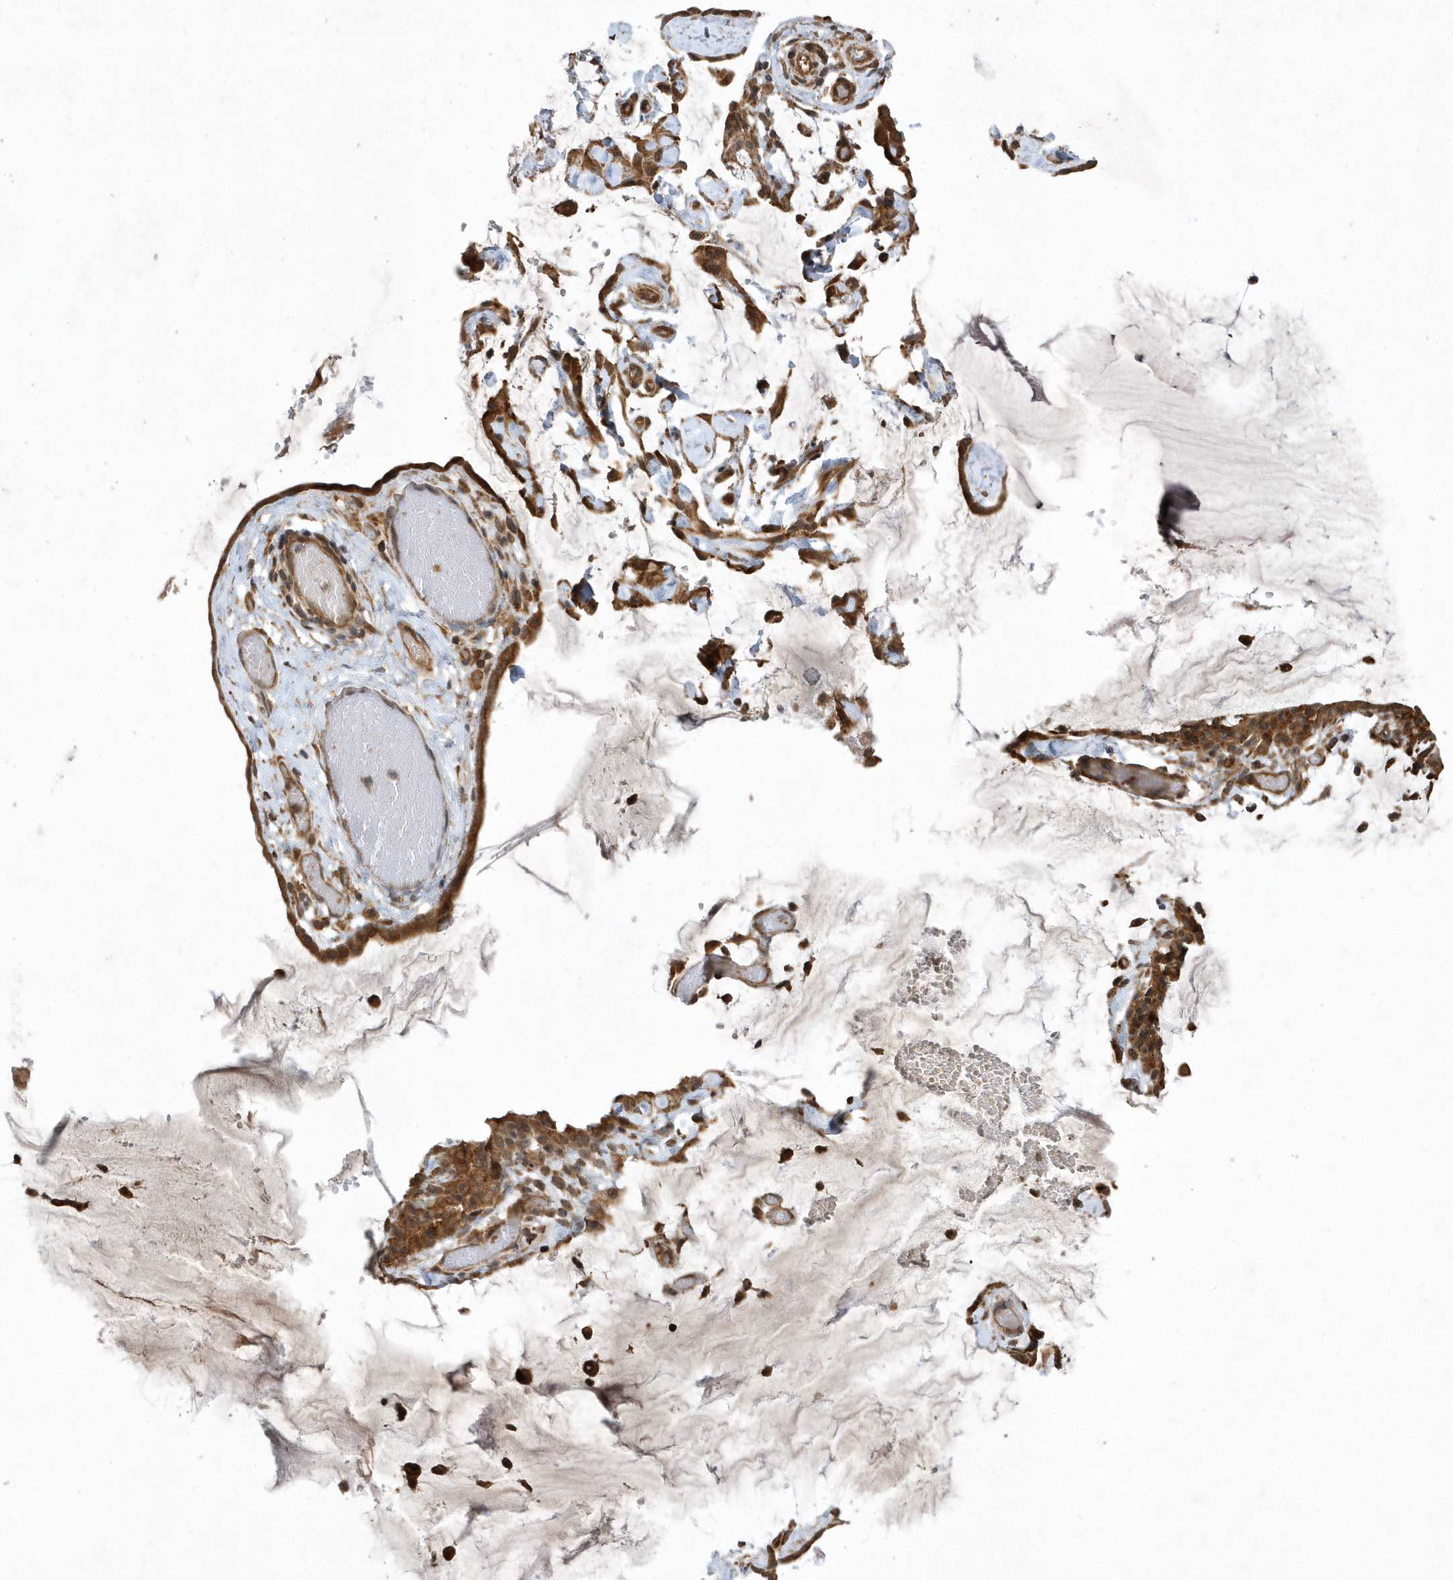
{"staining": {"intensity": "moderate", "quantity": ">75%", "location": "cytoplasmic/membranous"}, "tissue": "ovarian cancer", "cell_type": "Tumor cells", "image_type": "cancer", "snomed": [{"axis": "morphology", "description": "Cystadenocarcinoma, mucinous, NOS"}, {"axis": "topography", "description": "Ovary"}], "caption": "IHC (DAB (3,3'-diaminobenzidine)) staining of human ovarian cancer exhibits moderate cytoplasmic/membranous protein positivity in about >75% of tumor cells. The staining was performed using DAB, with brown indicating positive protein expression. Nuclei are stained blue with hematoxylin.", "gene": "GFM2", "patient": {"sex": "female", "age": 39}}